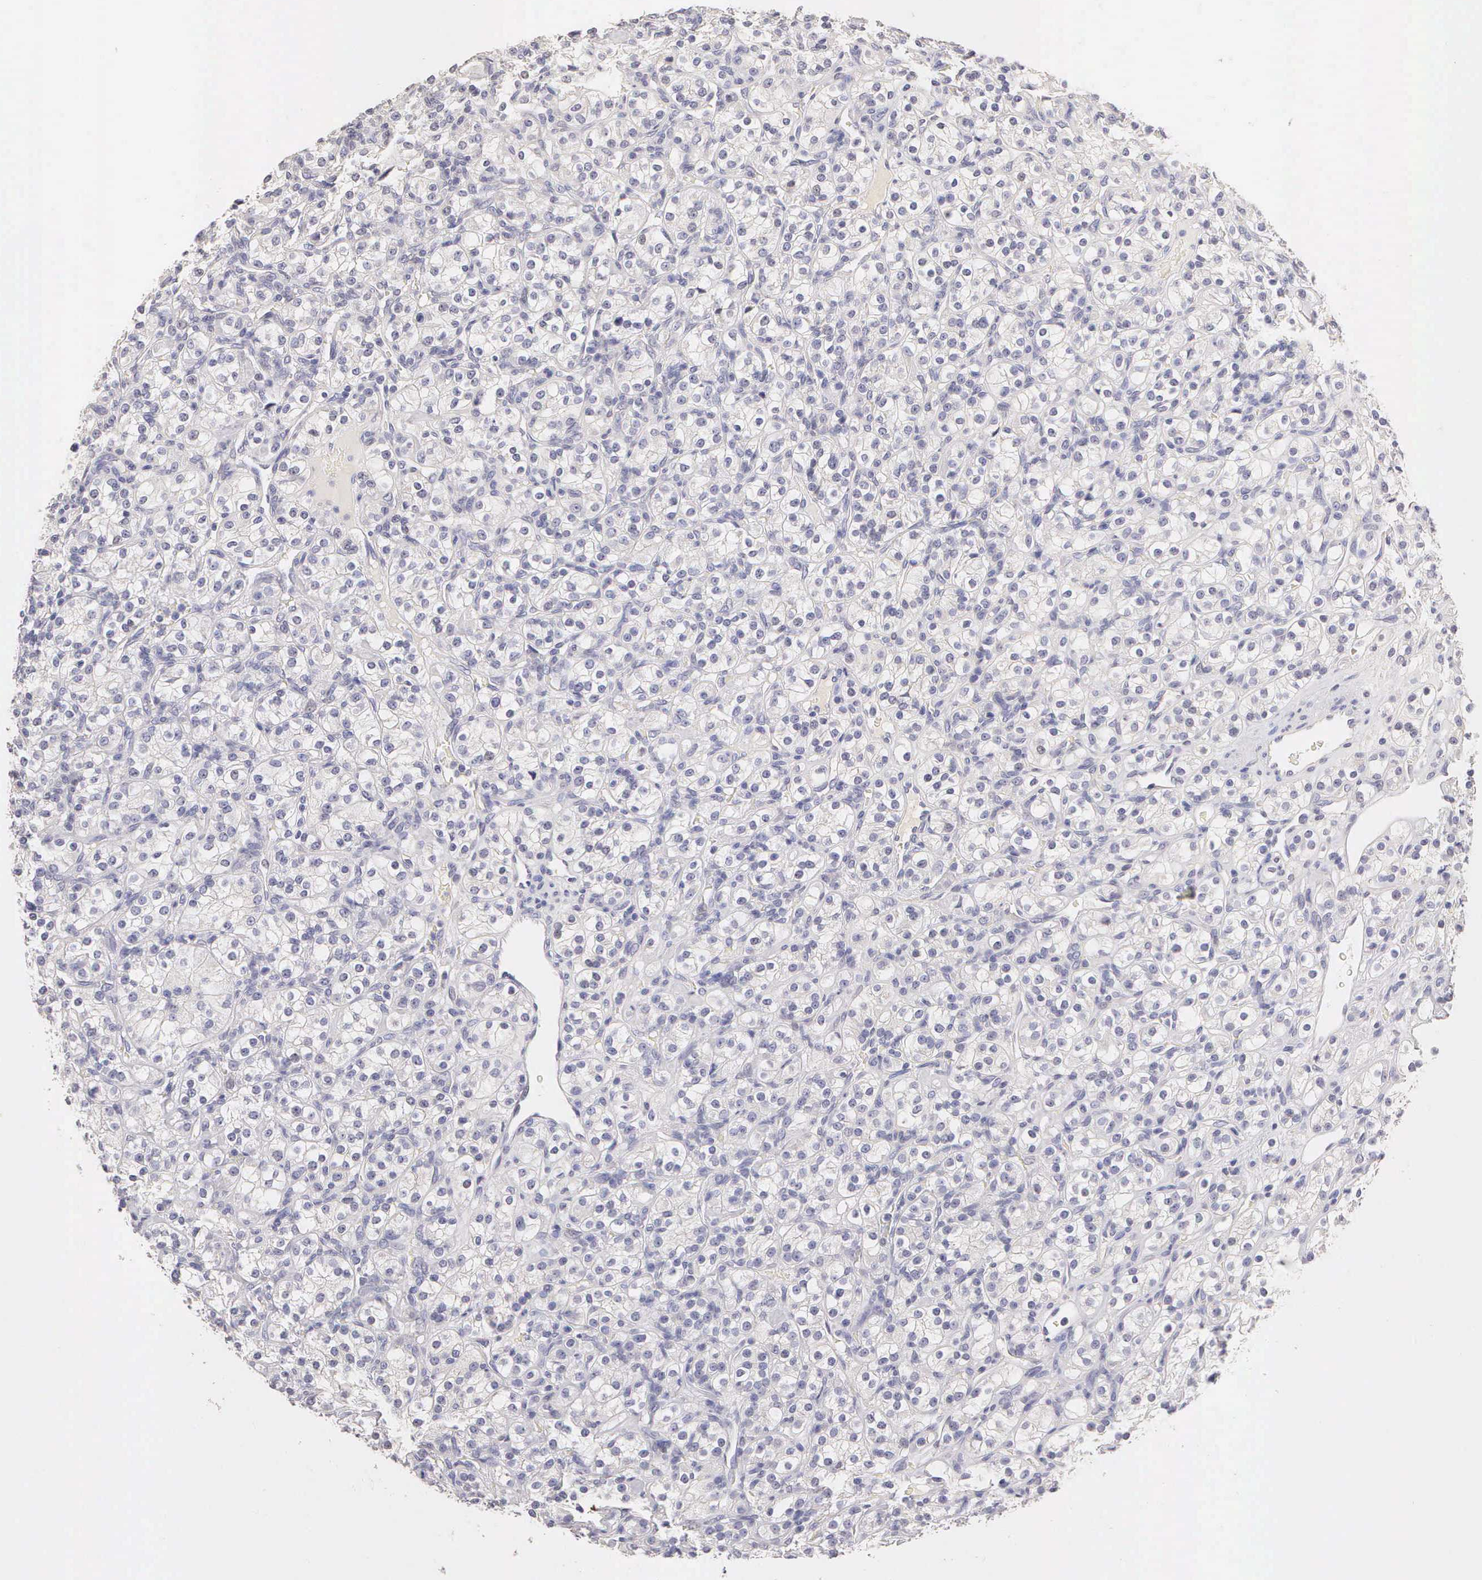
{"staining": {"intensity": "negative", "quantity": "none", "location": "none"}, "tissue": "renal cancer", "cell_type": "Tumor cells", "image_type": "cancer", "snomed": [{"axis": "morphology", "description": "Adenocarcinoma, NOS"}, {"axis": "topography", "description": "Kidney"}], "caption": "Photomicrograph shows no significant protein expression in tumor cells of renal adenocarcinoma.", "gene": "ESR1", "patient": {"sex": "male", "age": 77}}